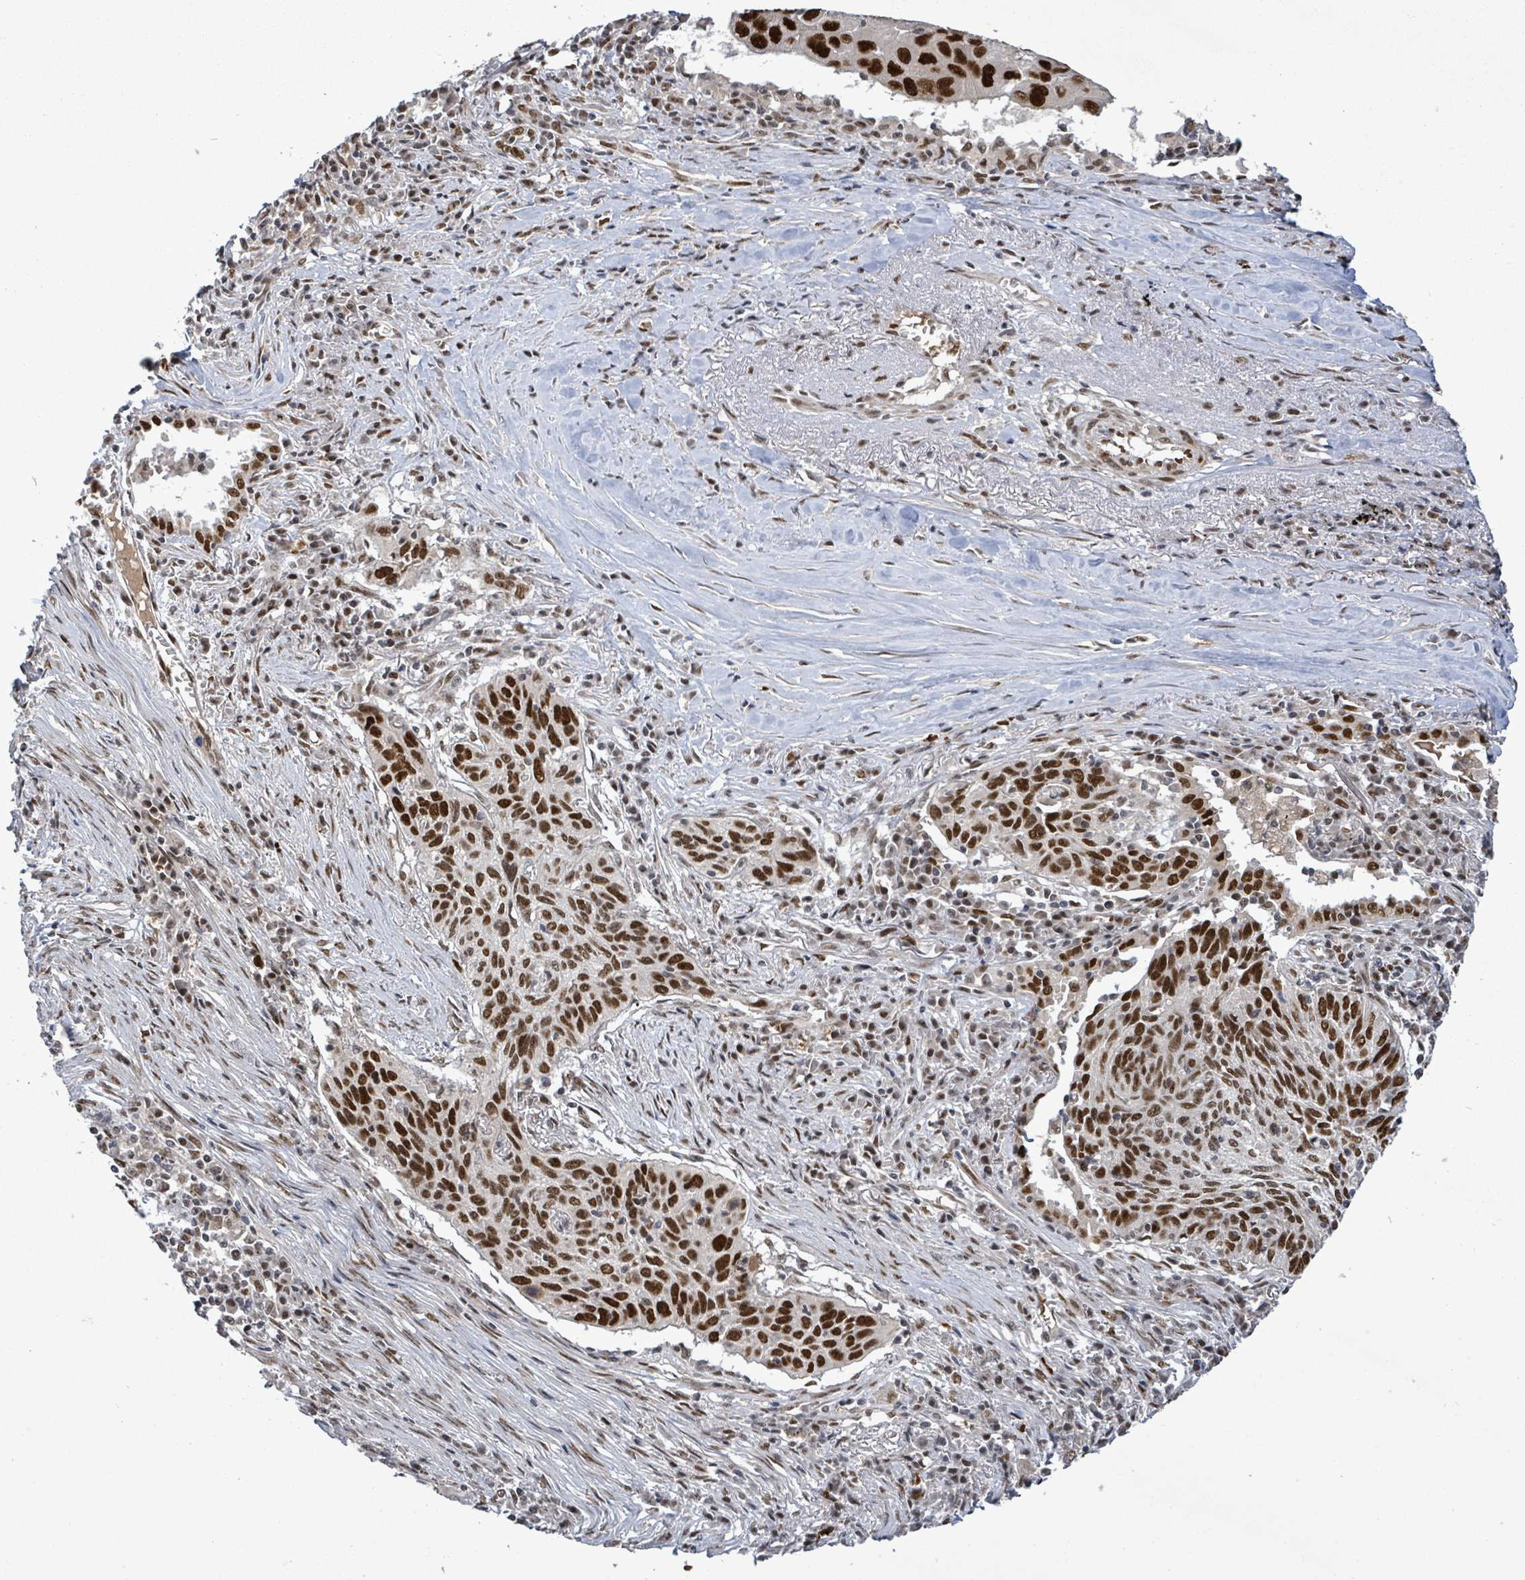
{"staining": {"intensity": "strong", "quantity": ">75%", "location": "nuclear"}, "tissue": "lung cancer", "cell_type": "Tumor cells", "image_type": "cancer", "snomed": [{"axis": "morphology", "description": "Squamous cell carcinoma, NOS"}, {"axis": "topography", "description": "Lung"}], "caption": "The image shows immunohistochemical staining of squamous cell carcinoma (lung). There is strong nuclear expression is identified in approximately >75% of tumor cells.", "gene": "PATZ1", "patient": {"sex": "female", "age": 66}}